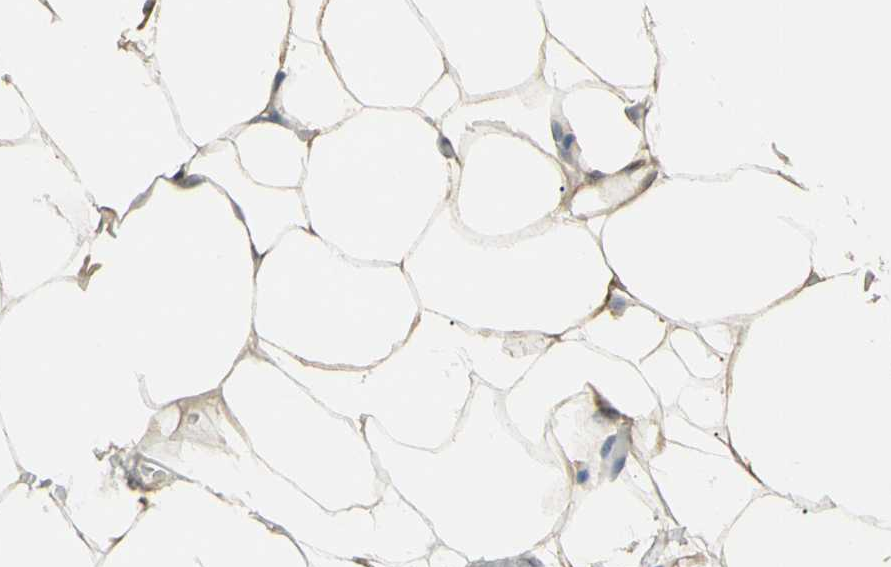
{"staining": {"intensity": "weak", "quantity": "25%-75%", "location": "cytoplasmic/membranous"}, "tissue": "adipose tissue", "cell_type": "Adipocytes", "image_type": "normal", "snomed": [{"axis": "morphology", "description": "Normal tissue, NOS"}, {"axis": "topography", "description": "Breast"}, {"axis": "topography", "description": "Adipose tissue"}], "caption": "Immunohistochemical staining of benign adipose tissue exhibits 25%-75% levels of weak cytoplasmic/membranous protein positivity in about 25%-75% of adipocytes.", "gene": "SGCA", "patient": {"sex": "female", "age": 25}}